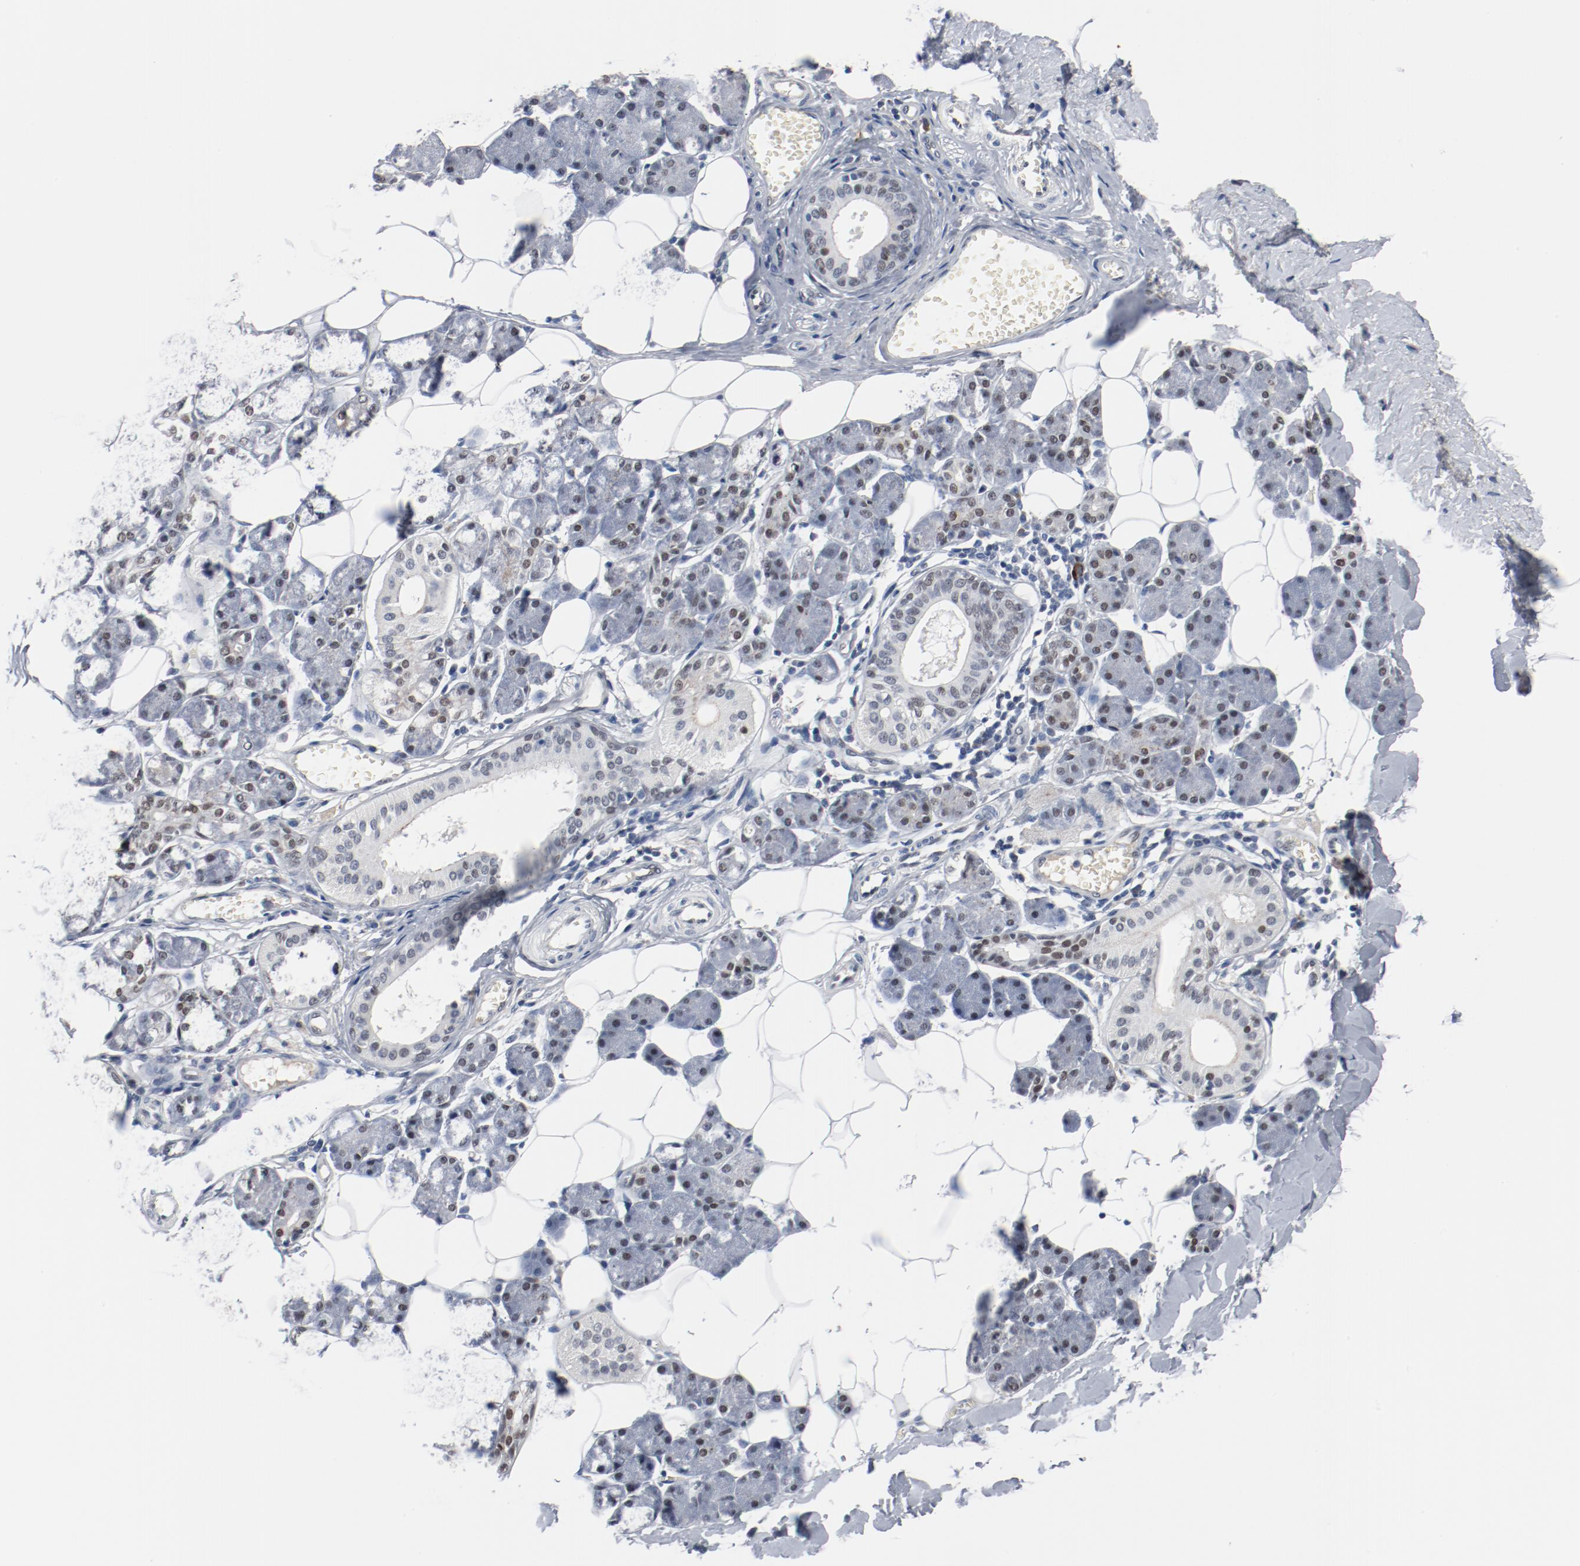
{"staining": {"intensity": "weak", "quantity": "25%-75%", "location": "nuclear"}, "tissue": "salivary gland", "cell_type": "Glandular cells", "image_type": "normal", "snomed": [{"axis": "morphology", "description": "Normal tissue, NOS"}, {"axis": "morphology", "description": "Adenoma, NOS"}, {"axis": "topography", "description": "Salivary gland"}], "caption": "Normal salivary gland displays weak nuclear positivity in about 25%-75% of glandular cells, visualized by immunohistochemistry. (Stains: DAB (3,3'-diaminobenzidine) in brown, nuclei in blue, Microscopy: brightfield microscopy at high magnification).", "gene": "ENSG00000285708", "patient": {"sex": "female", "age": 32}}